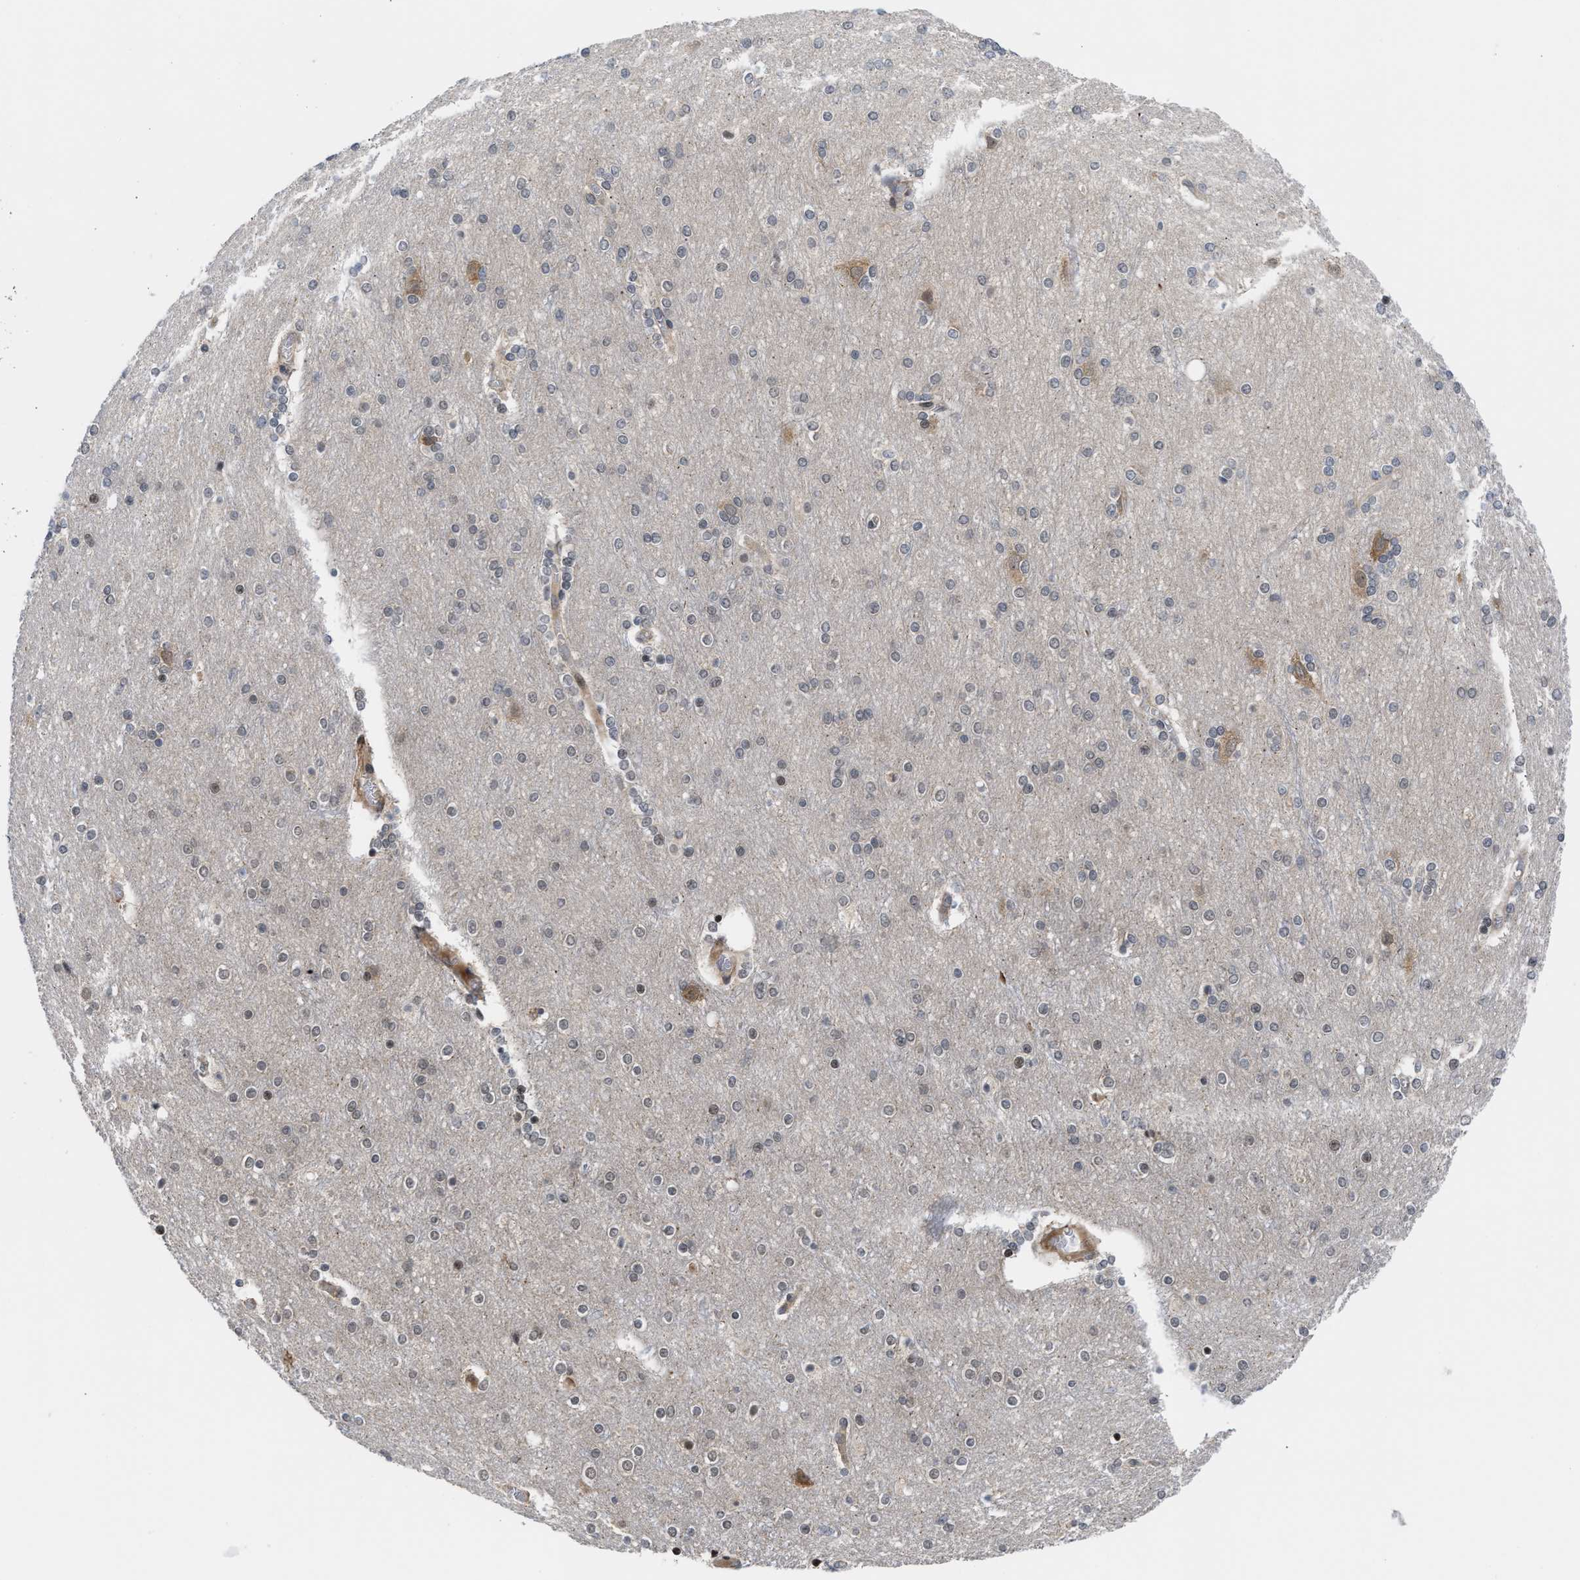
{"staining": {"intensity": "weak", "quantity": "25%-75%", "location": "cytoplasmic/membranous"}, "tissue": "cerebral cortex", "cell_type": "Endothelial cells", "image_type": "normal", "snomed": [{"axis": "morphology", "description": "Normal tissue, NOS"}, {"axis": "topography", "description": "Cerebral cortex"}], "caption": "Immunohistochemical staining of benign human cerebral cortex reveals 25%-75% levels of weak cytoplasmic/membranous protein staining in about 25%-75% of endothelial cells. Using DAB (brown) and hematoxylin (blue) stains, captured at high magnification using brightfield microscopy.", "gene": "STAU2", "patient": {"sex": "female", "age": 54}}